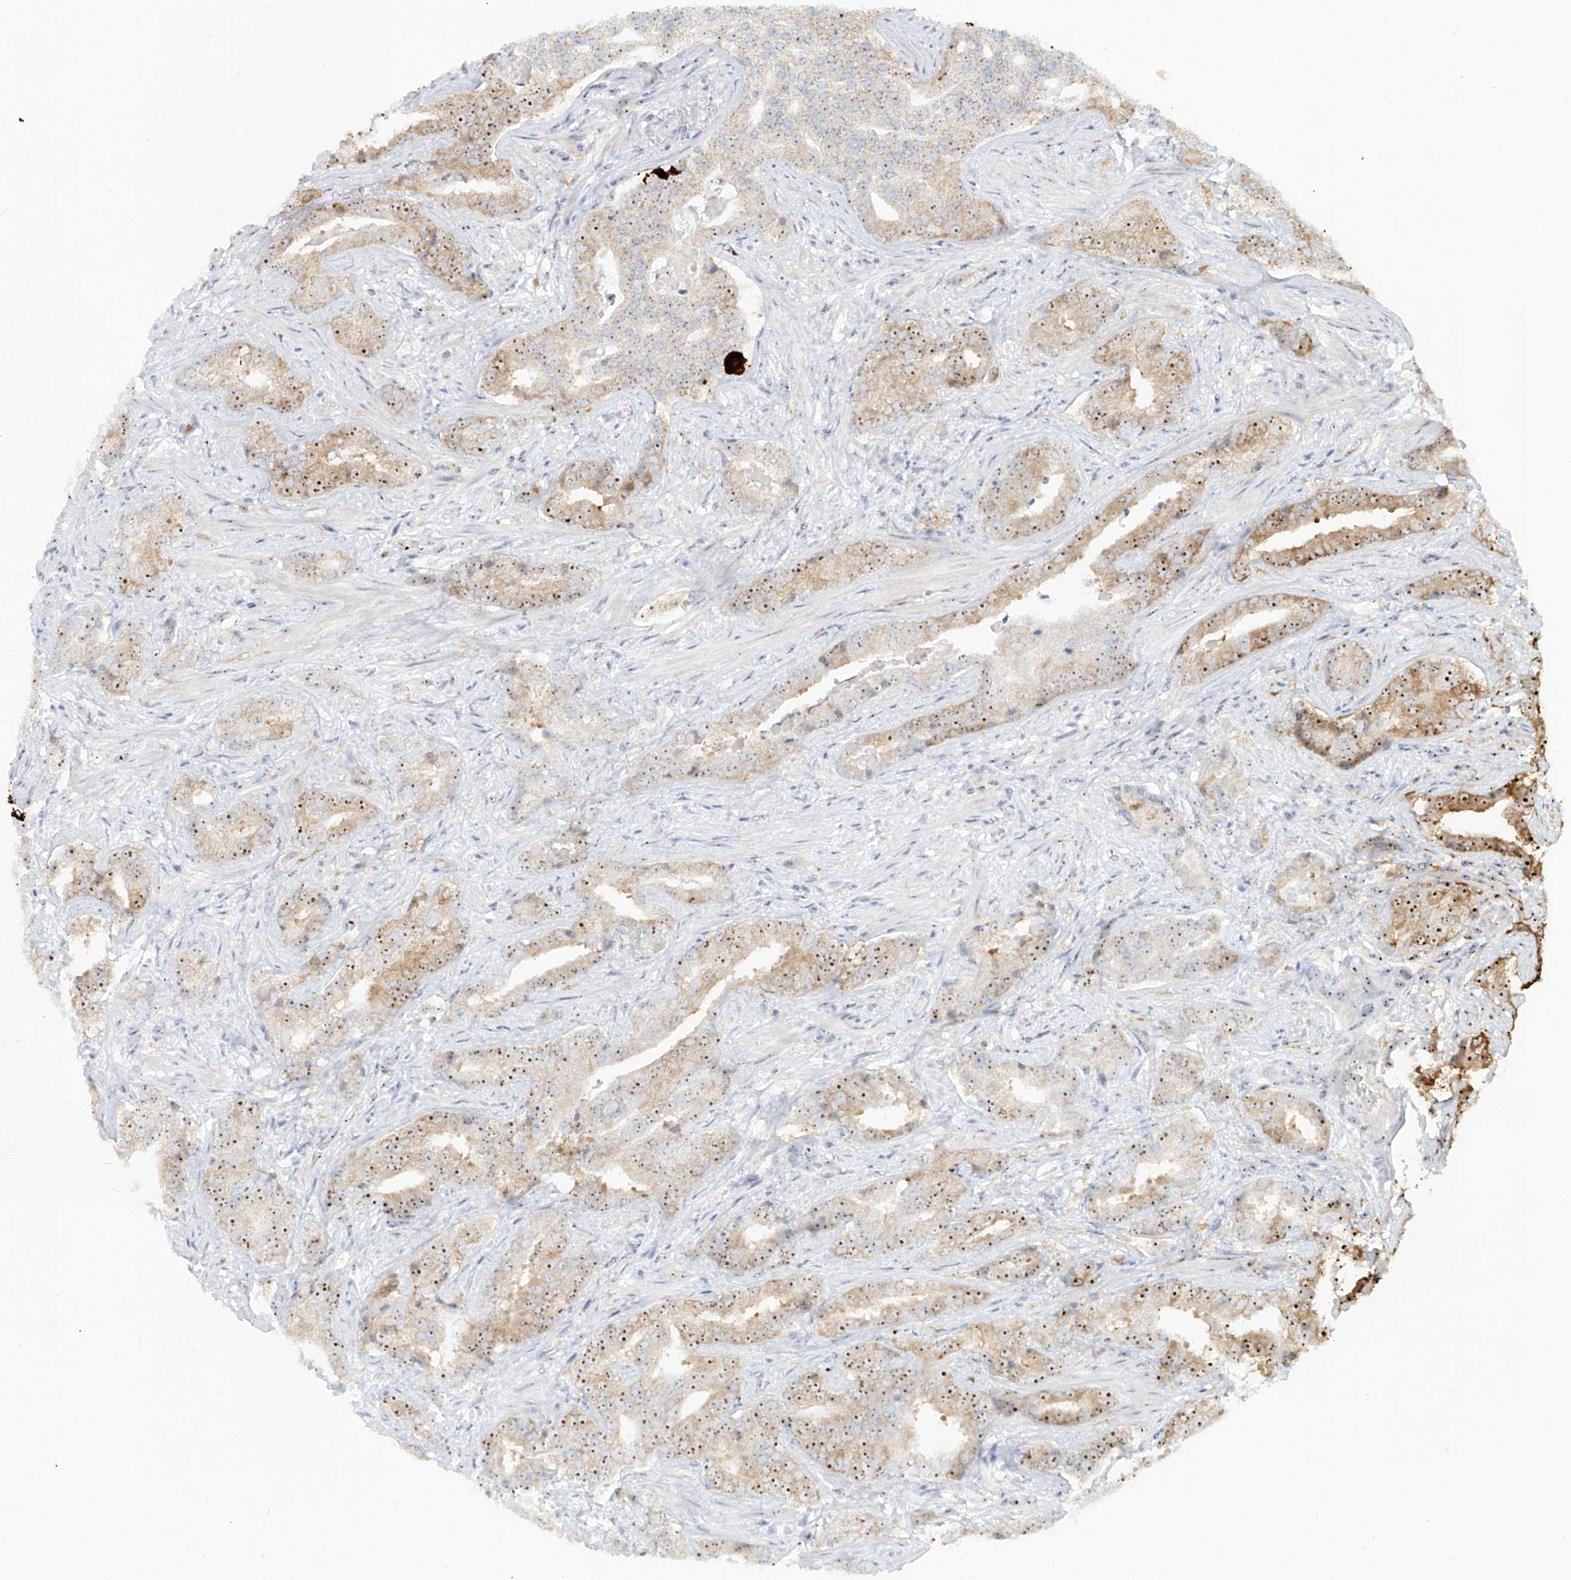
{"staining": {"intensity": "strong", "quantity": ">75%", "location": "cytoplasmic/membranous,nuclear"}, "tissue": "prostate cancer", "cell_type": "Tumor cells", "image_type": "cancer", "snomed": [{"axis": "morphology", "description": "Adenocarcinoma, Low grade"}, {"axis": "topography", "description": "Prostate"}], "caption": "Strong cytoplasmic/membranous and nuclear protein staining is present in approximately >75% of tumor cells in prostate adenocarcinoma (low-grade).", "gene": "BYSL", "patient": {"sex": "male", "age": 67}}